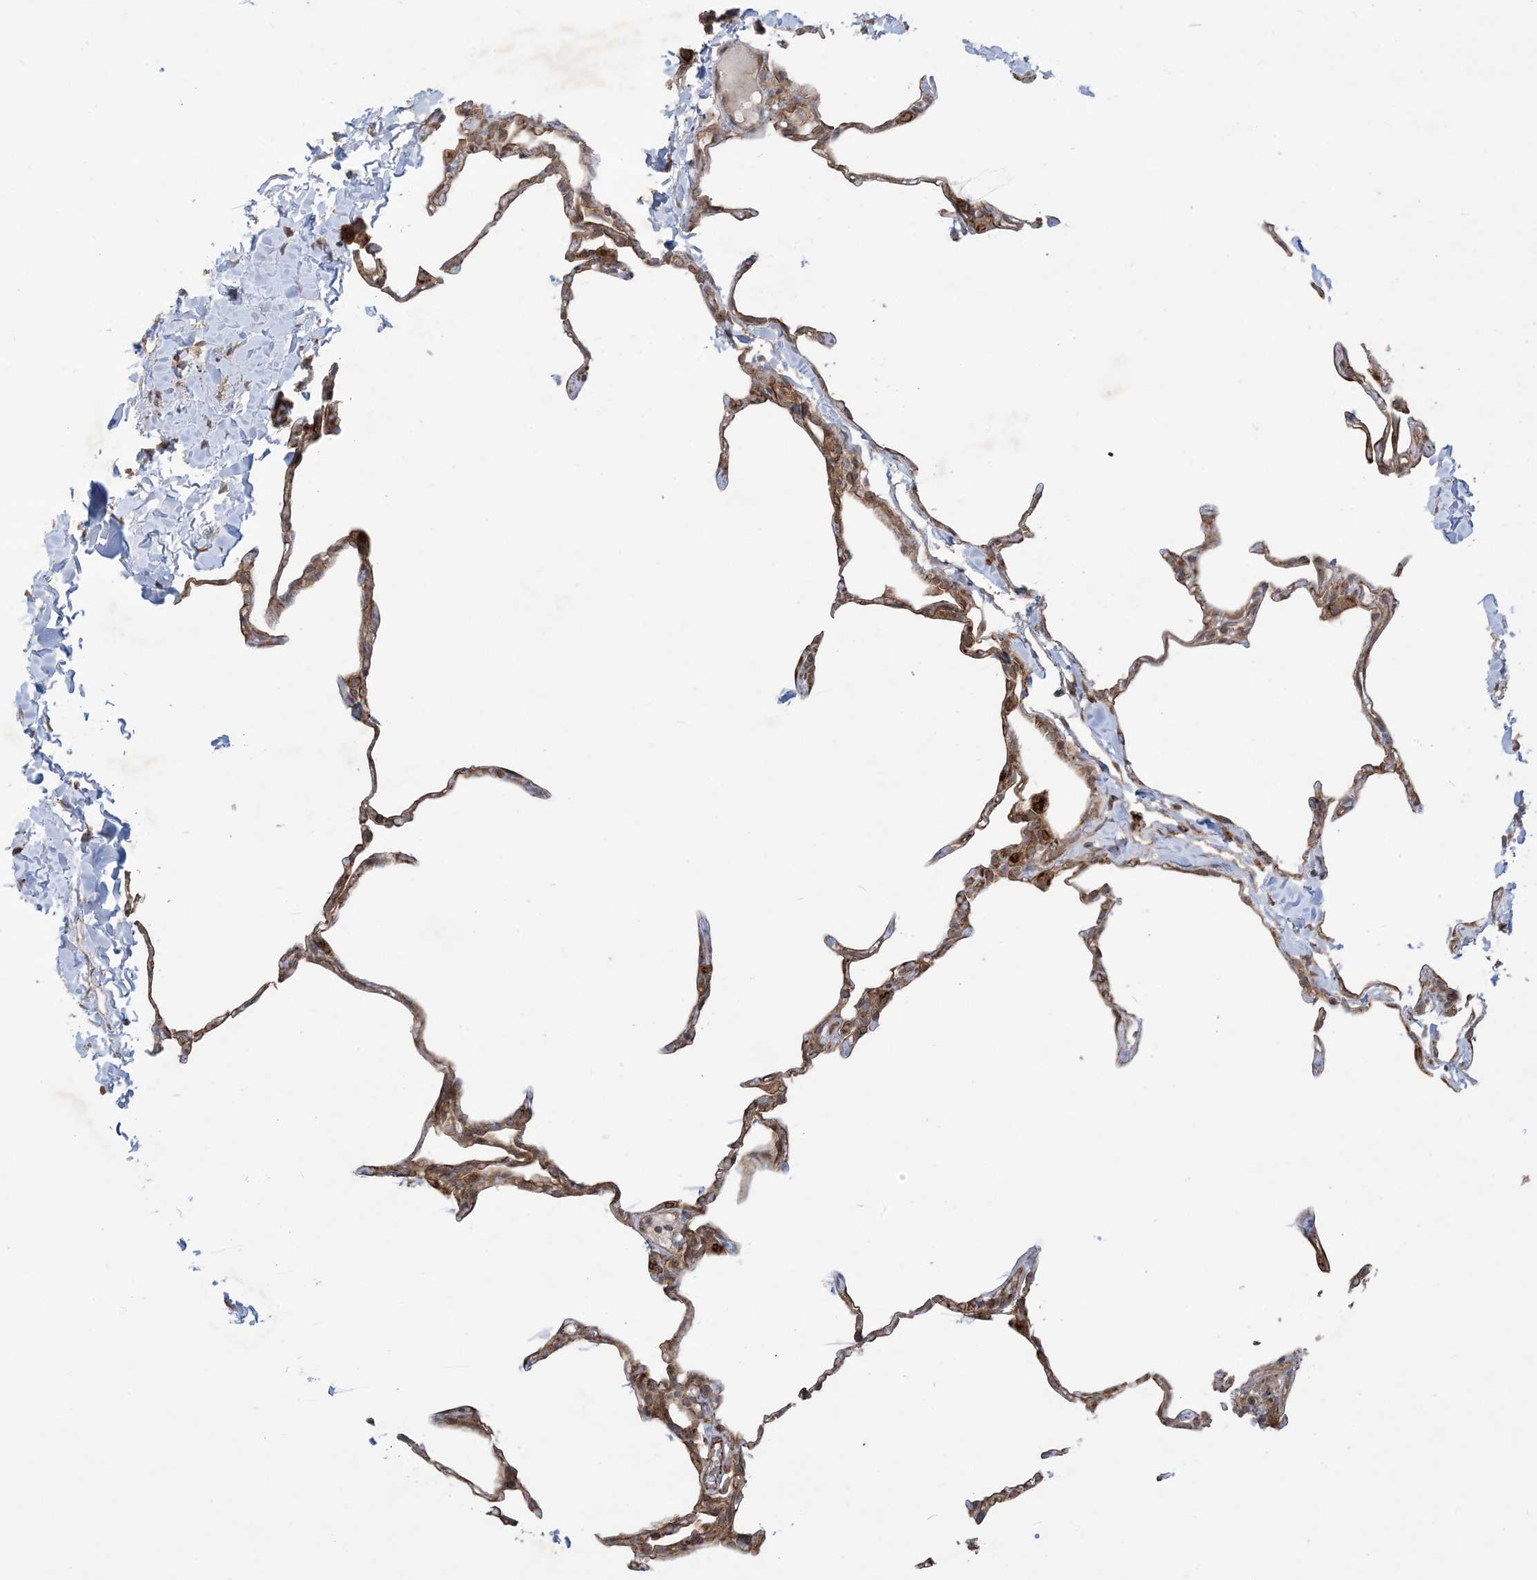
{"staining": {"intensity": "strong", "quantity": "<25%", "location": "cytoplasmic/membranous"}, "tissue": "lung", "cell_type": "Alveolar cells", "image_type": "normal", "snomed": [{"axis": "morphology", "description": "Normal tissue, NOS"}, {"axis": "topography", "description": "Lung"}], "caption": "This photomicrograph demonstrates immunohistochemistry (IHC) staining of unremarkable lung, with medium strong cytoplasmic/membranous positivity in about <25% of alveolar cells.", "gene": "SOGA3", "patient": {"sex": "male", "age": 20}}